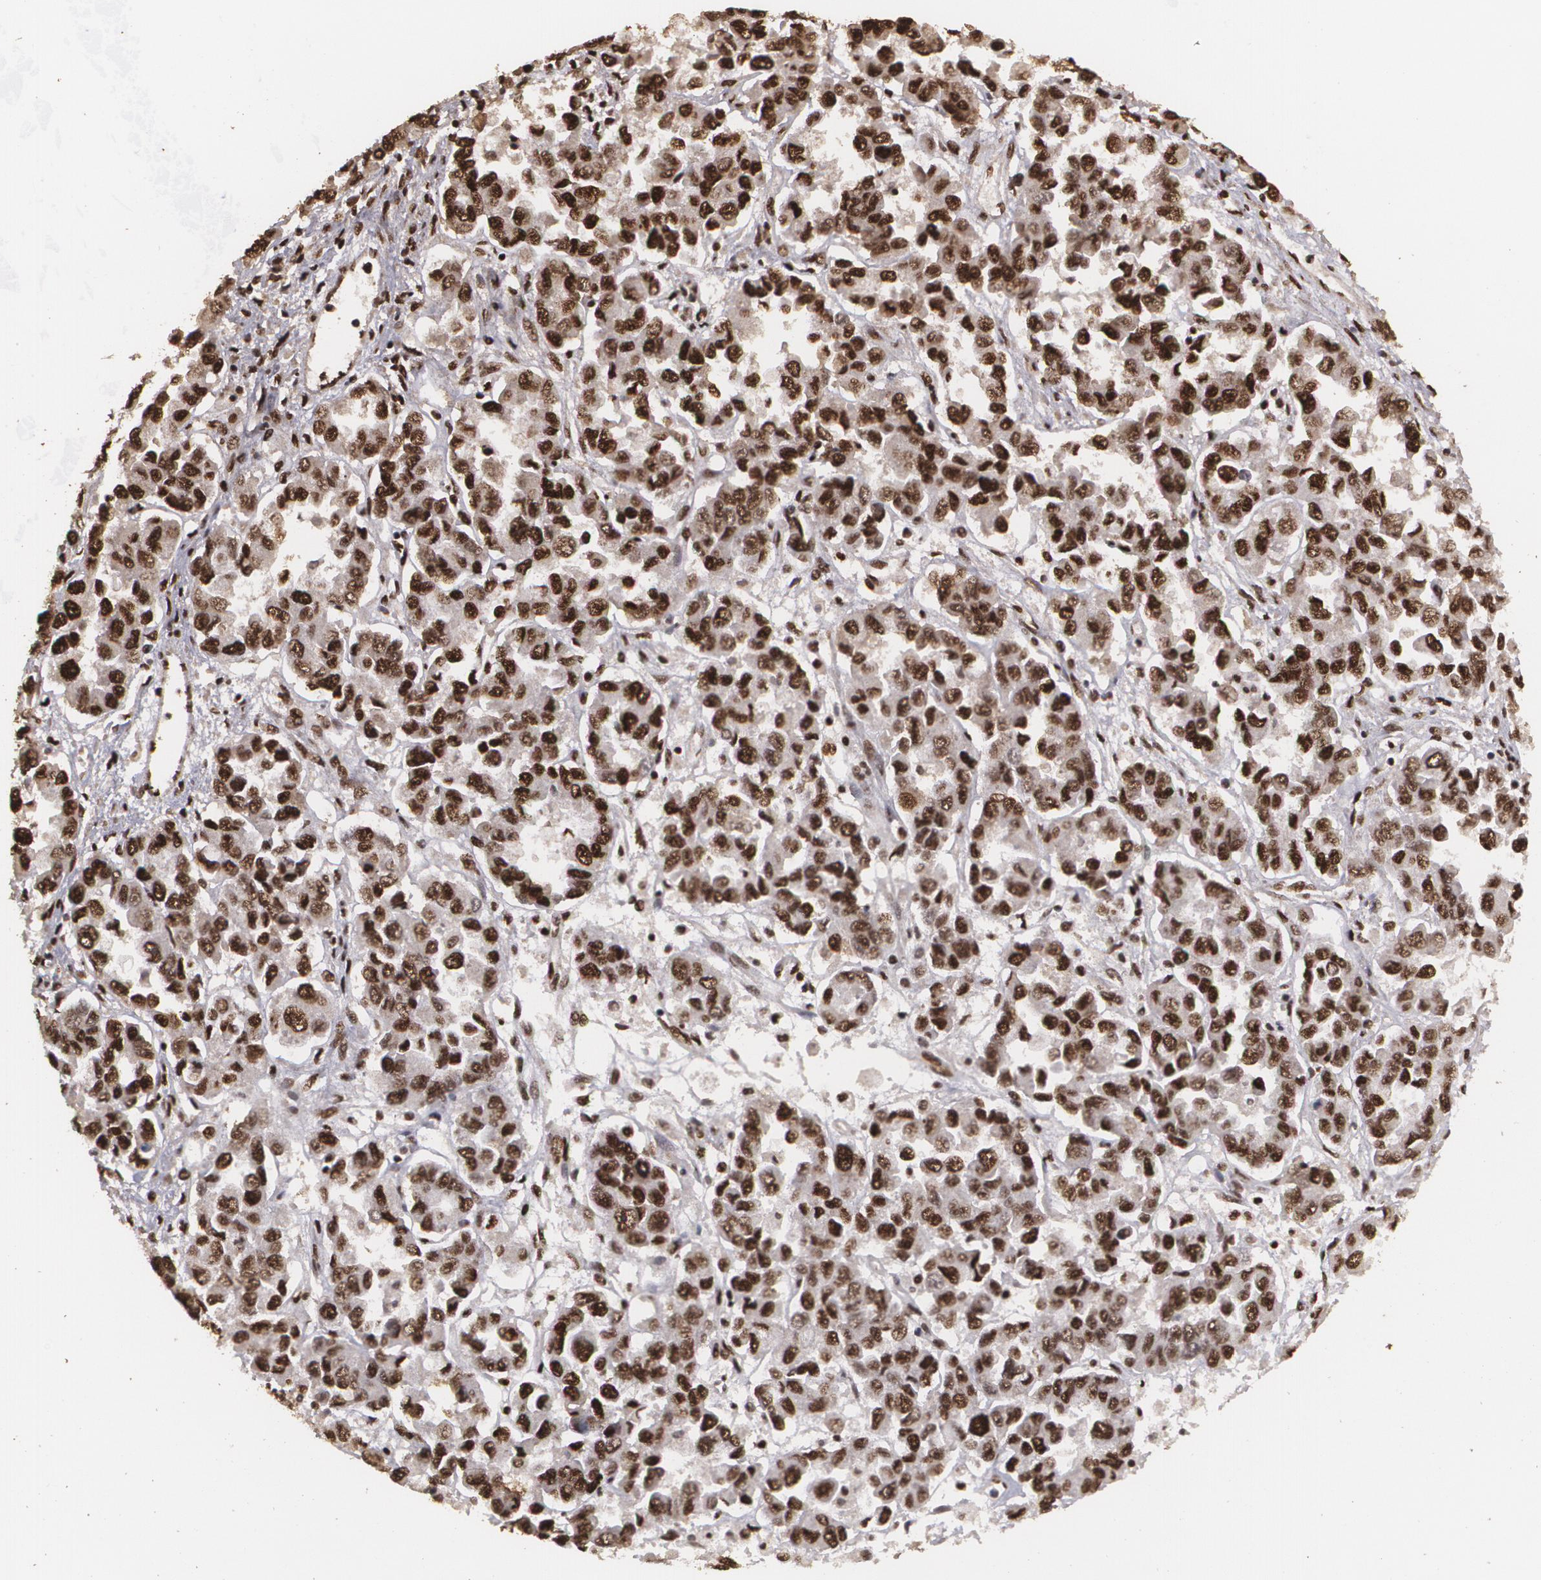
{"staining": {"intensity": "strong", "quantity": ">75%", "location": "nuclear"}, "tissue": "ovarian cancer", "cell_type": "Tumor cells", "image_type": "cancer", "snomed": [{"axis": "morphology", "description": "Cystadenocarcinoma, serous, NOS"}, {"axis": "topography", "description": "Ovary"}], "caption": "There is high levels of strong nuclear staining in tumor cells of serous cystadenocarcinoma (ovarian), as demonstrated by immunohistochemical staining (brown color).", "gene": "RCOR1", "patient": {"sex": "female", "age": 84}}